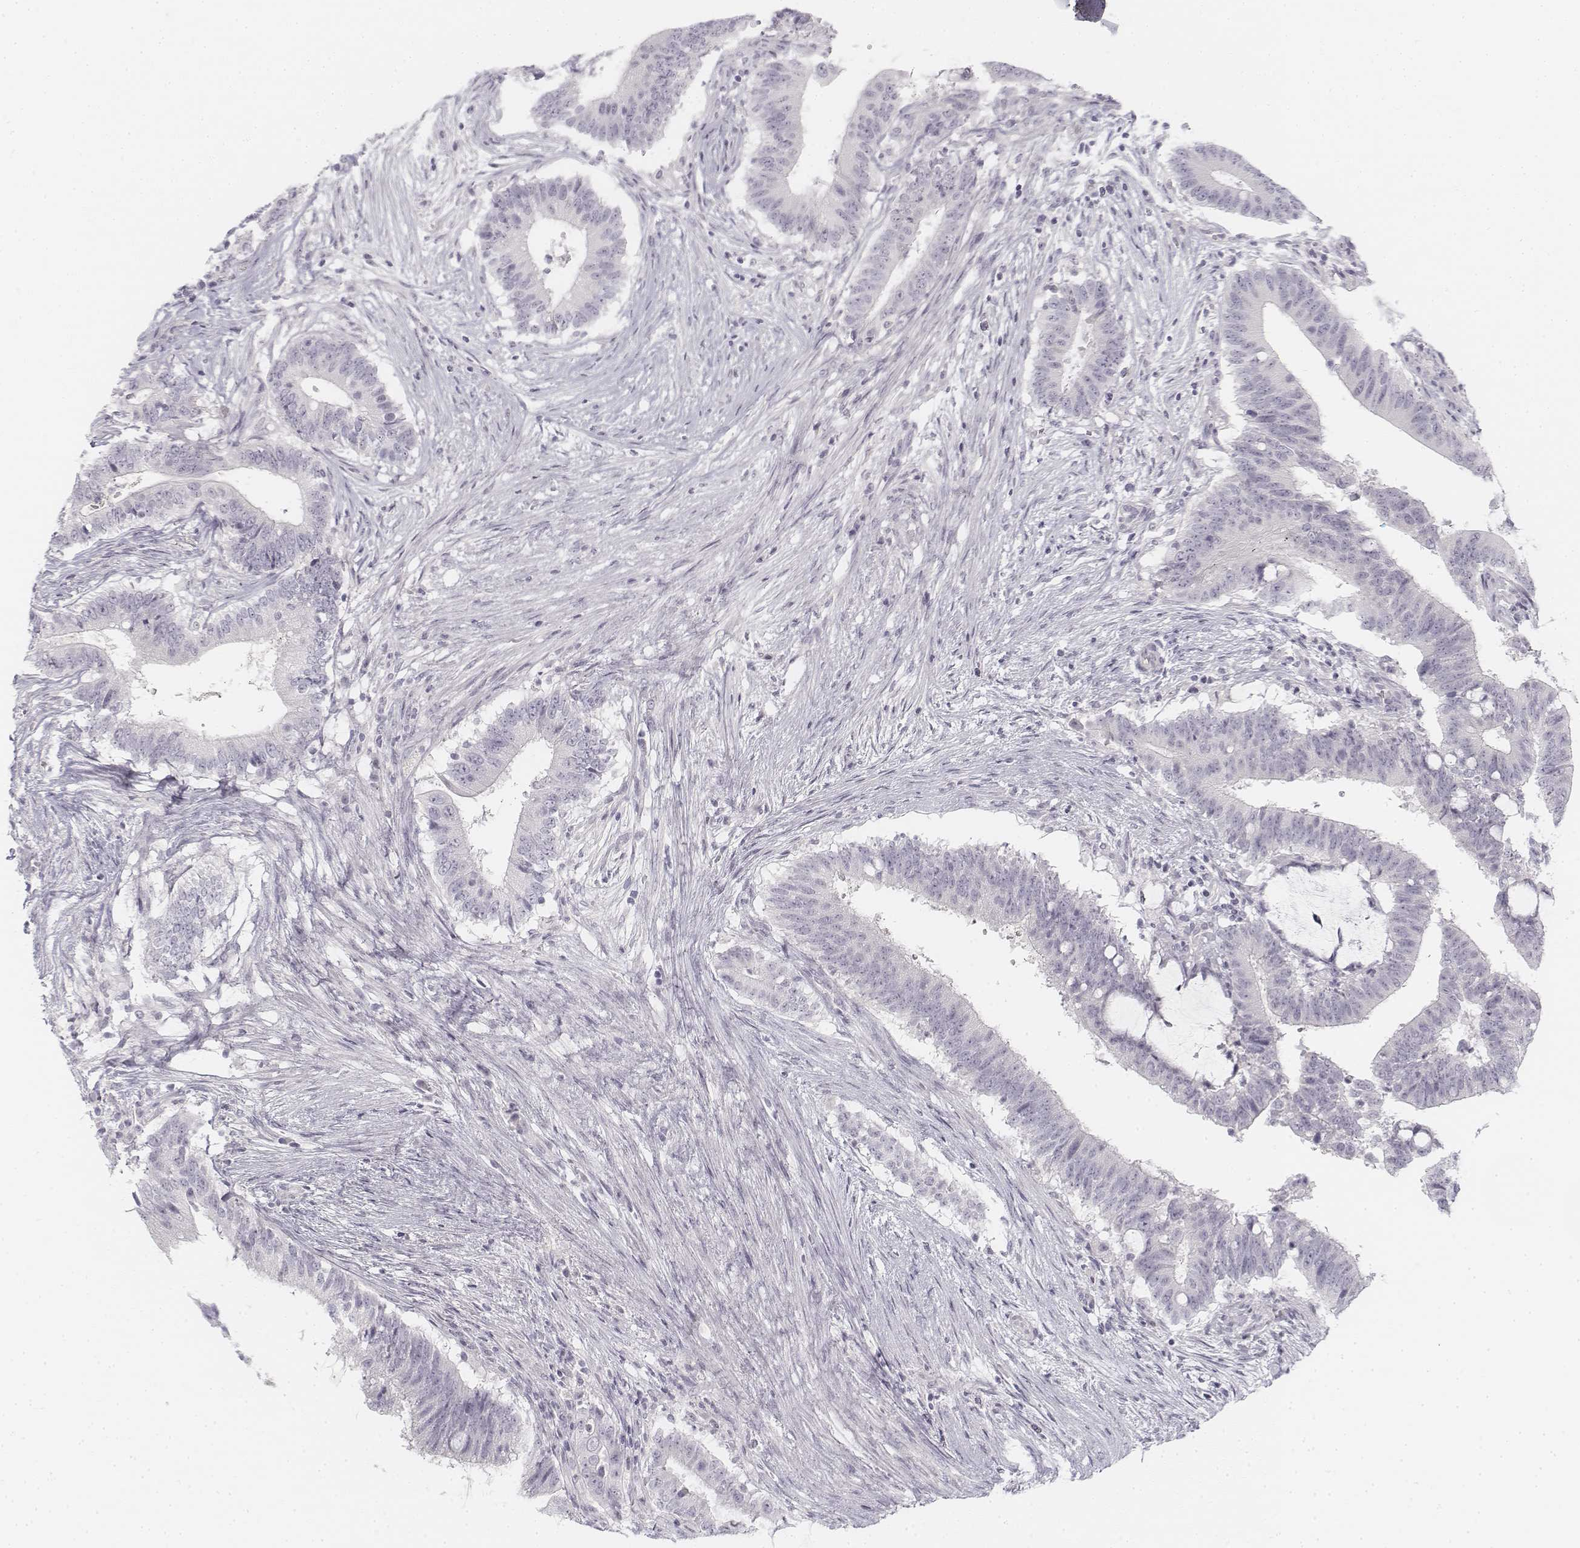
{"staining": {"intensity": "negative", "quantity": "none", "location": "none"}, "tissue": "colorectal cancer", "cell_type": "Tumor cells", "image_type": "cancer", "snomed": [{"axis": "morphology", "description": "Adenocarcinoma, NOS"}, {"axis": "topography", "description": "Colon"}], "caption": "A high-resolution photomicrograph shows IHC staining of colorectal cancer, which reveals no significant staining in tumor cells.", "gene": "KRT25", "patient": {"sex": "female", "age": 43}}